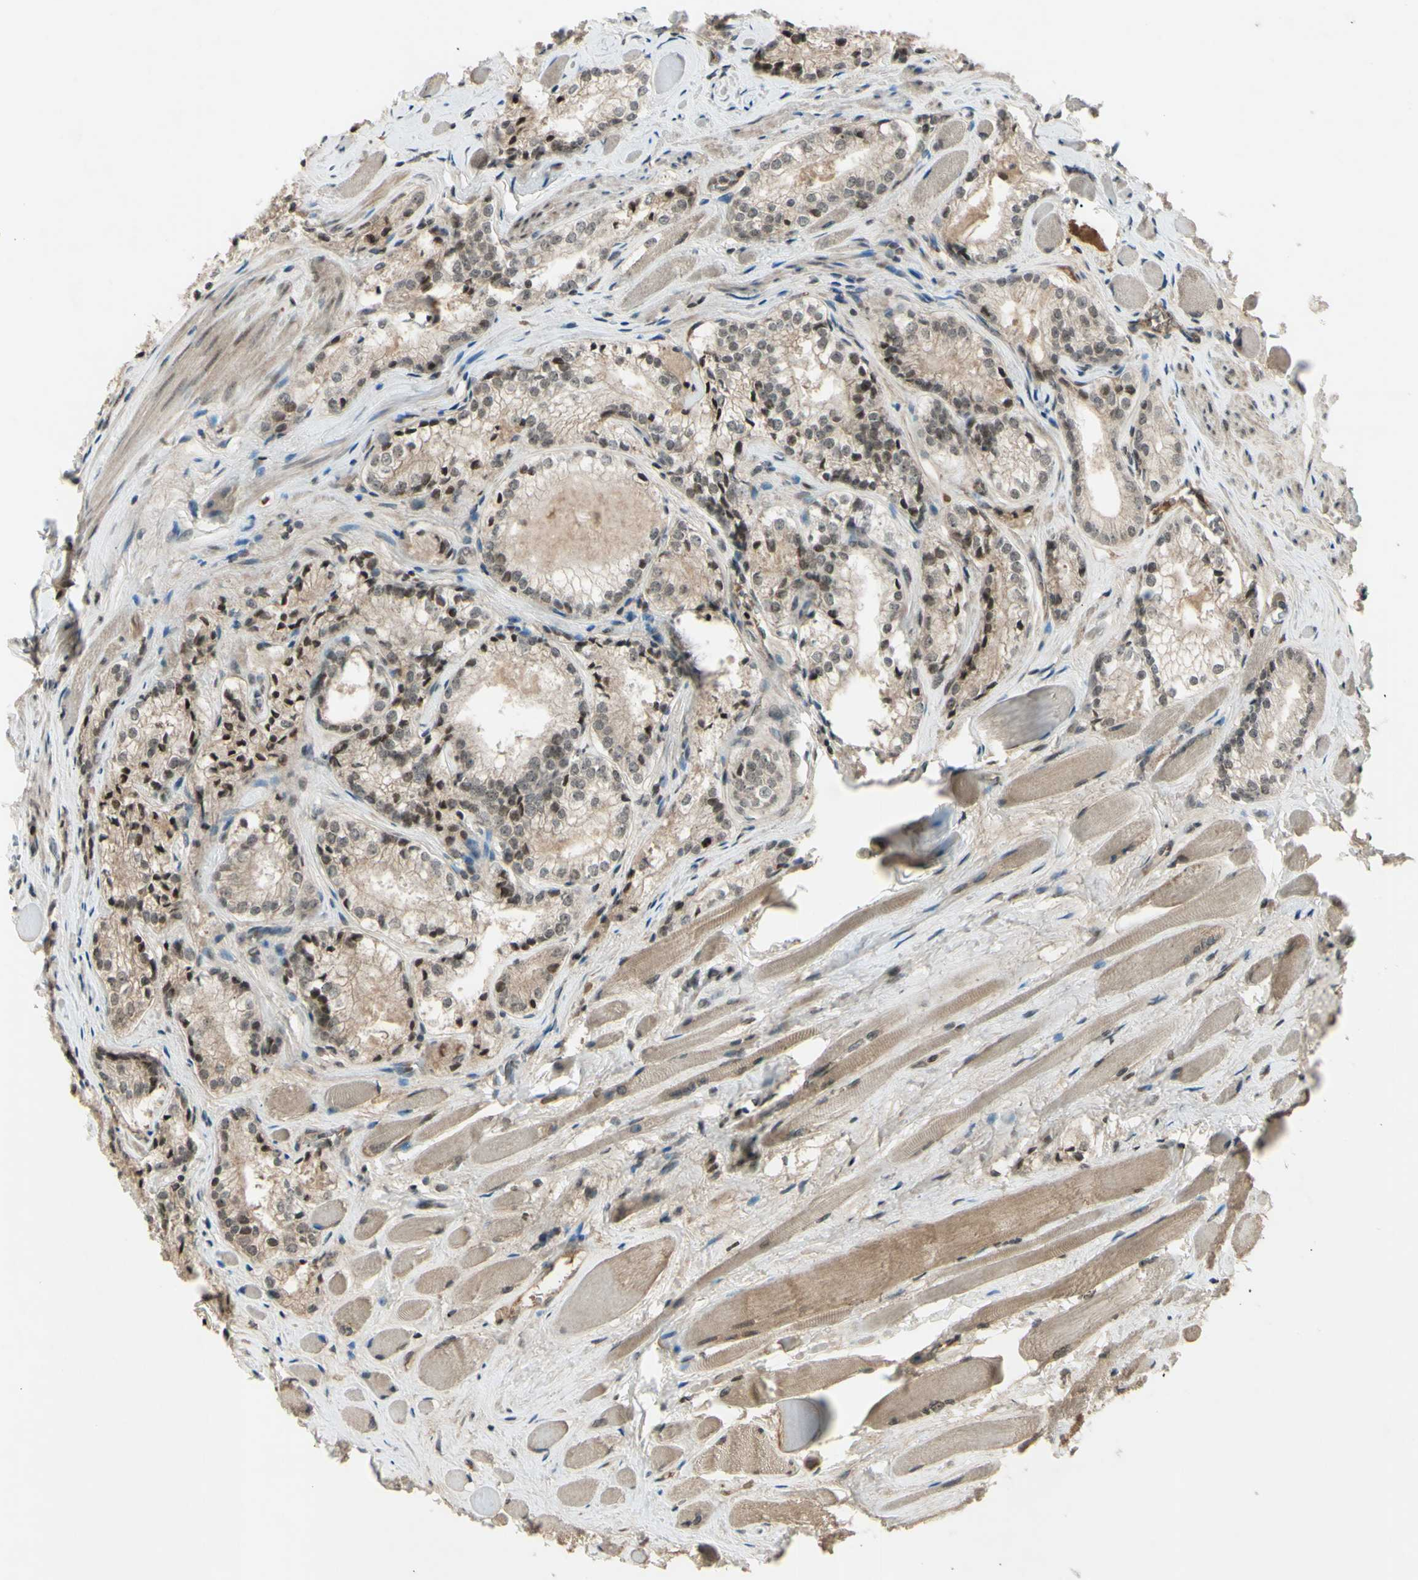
{"staining": {"intensity": "weak", "quantity": ">75%", "location": "cytoplasmic/membranous,nuclear"}, "tissue": "prostate cancer", "cell_type": "Tumor cells", "image_type": "cancer", "snomed": [{"axis": "morphology", "description": "Adenocarcinoma, Low grade"}, {"axis": "topography", "description": "Prostate"}], "caption": "Immunohistochemical staining of human adenocarcinoma (low-grade) (prostate) shows low levels of weak cytoplasmic/membranous and nuclear expression in approximately >75% of tumor cells. (Stains: DAB in brown, nuclei in blue, Microscopy: brightfield microscopy at high magnification).", "gene": "SNW1", "patient": {"sex": "male", "age": 60}}